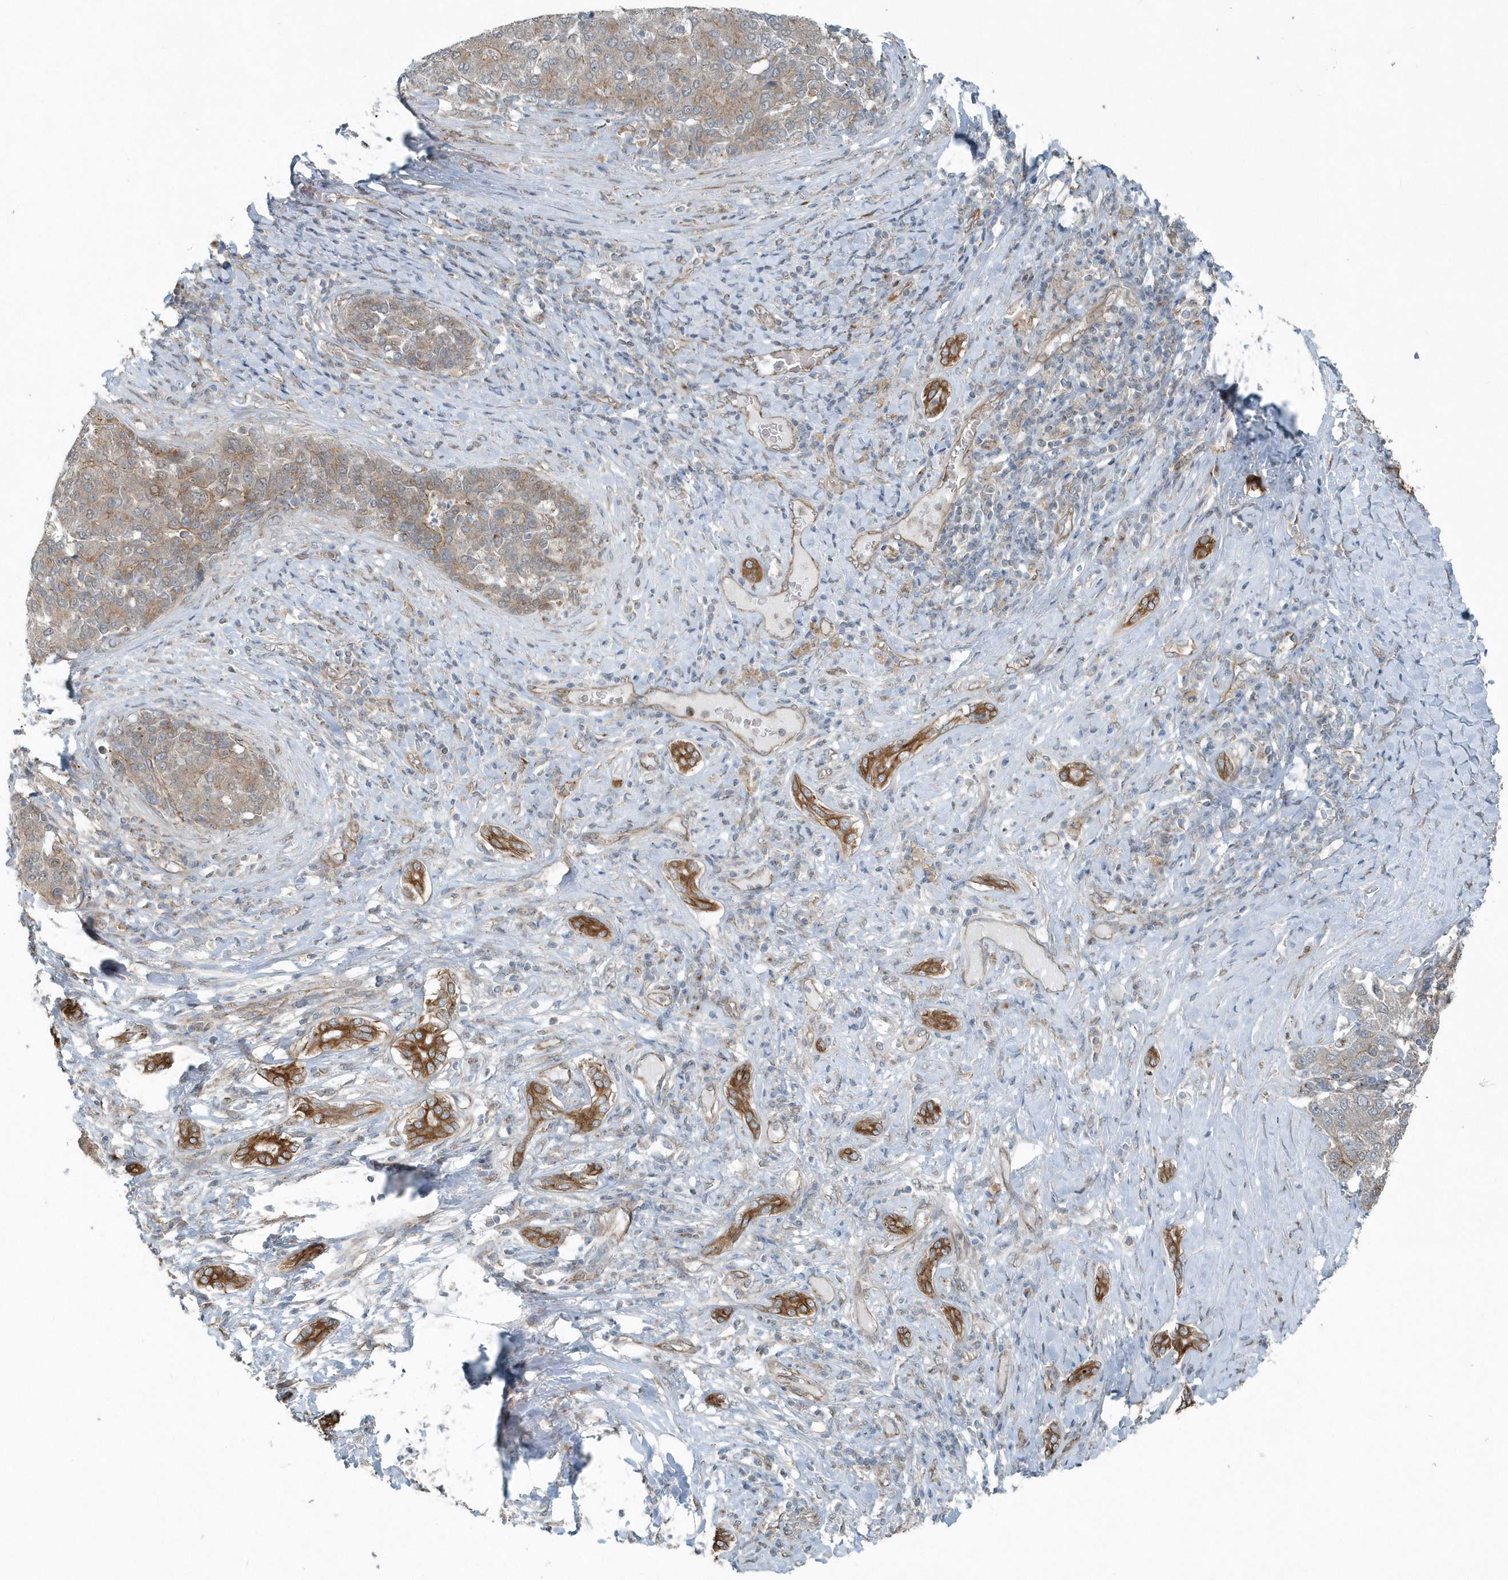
{"staining": {"intensity": "weak", "quantity": ">75%", "location": "cytoplasmic/membranous"}, "tissue": "liver cancer", "cell_type": "Tumor cells", "image_type": "cancer", "snomed": [{"axis": "morphology", "description": "Carcinoma, Hepatocellular, NOS"}, {"axis": "topography", "description": "Liver"}], "caption": "Brown immunohistochemical staining in human hepatocellular carcinoma (liver) reveals weak cytoplasmic/membranous expression in about >75% of tumor cells. Ihc stains the protein in brown and the nuclei are stained blue.", "gene": "GCC2", "patient": {"sex": "male", "age": 65}}